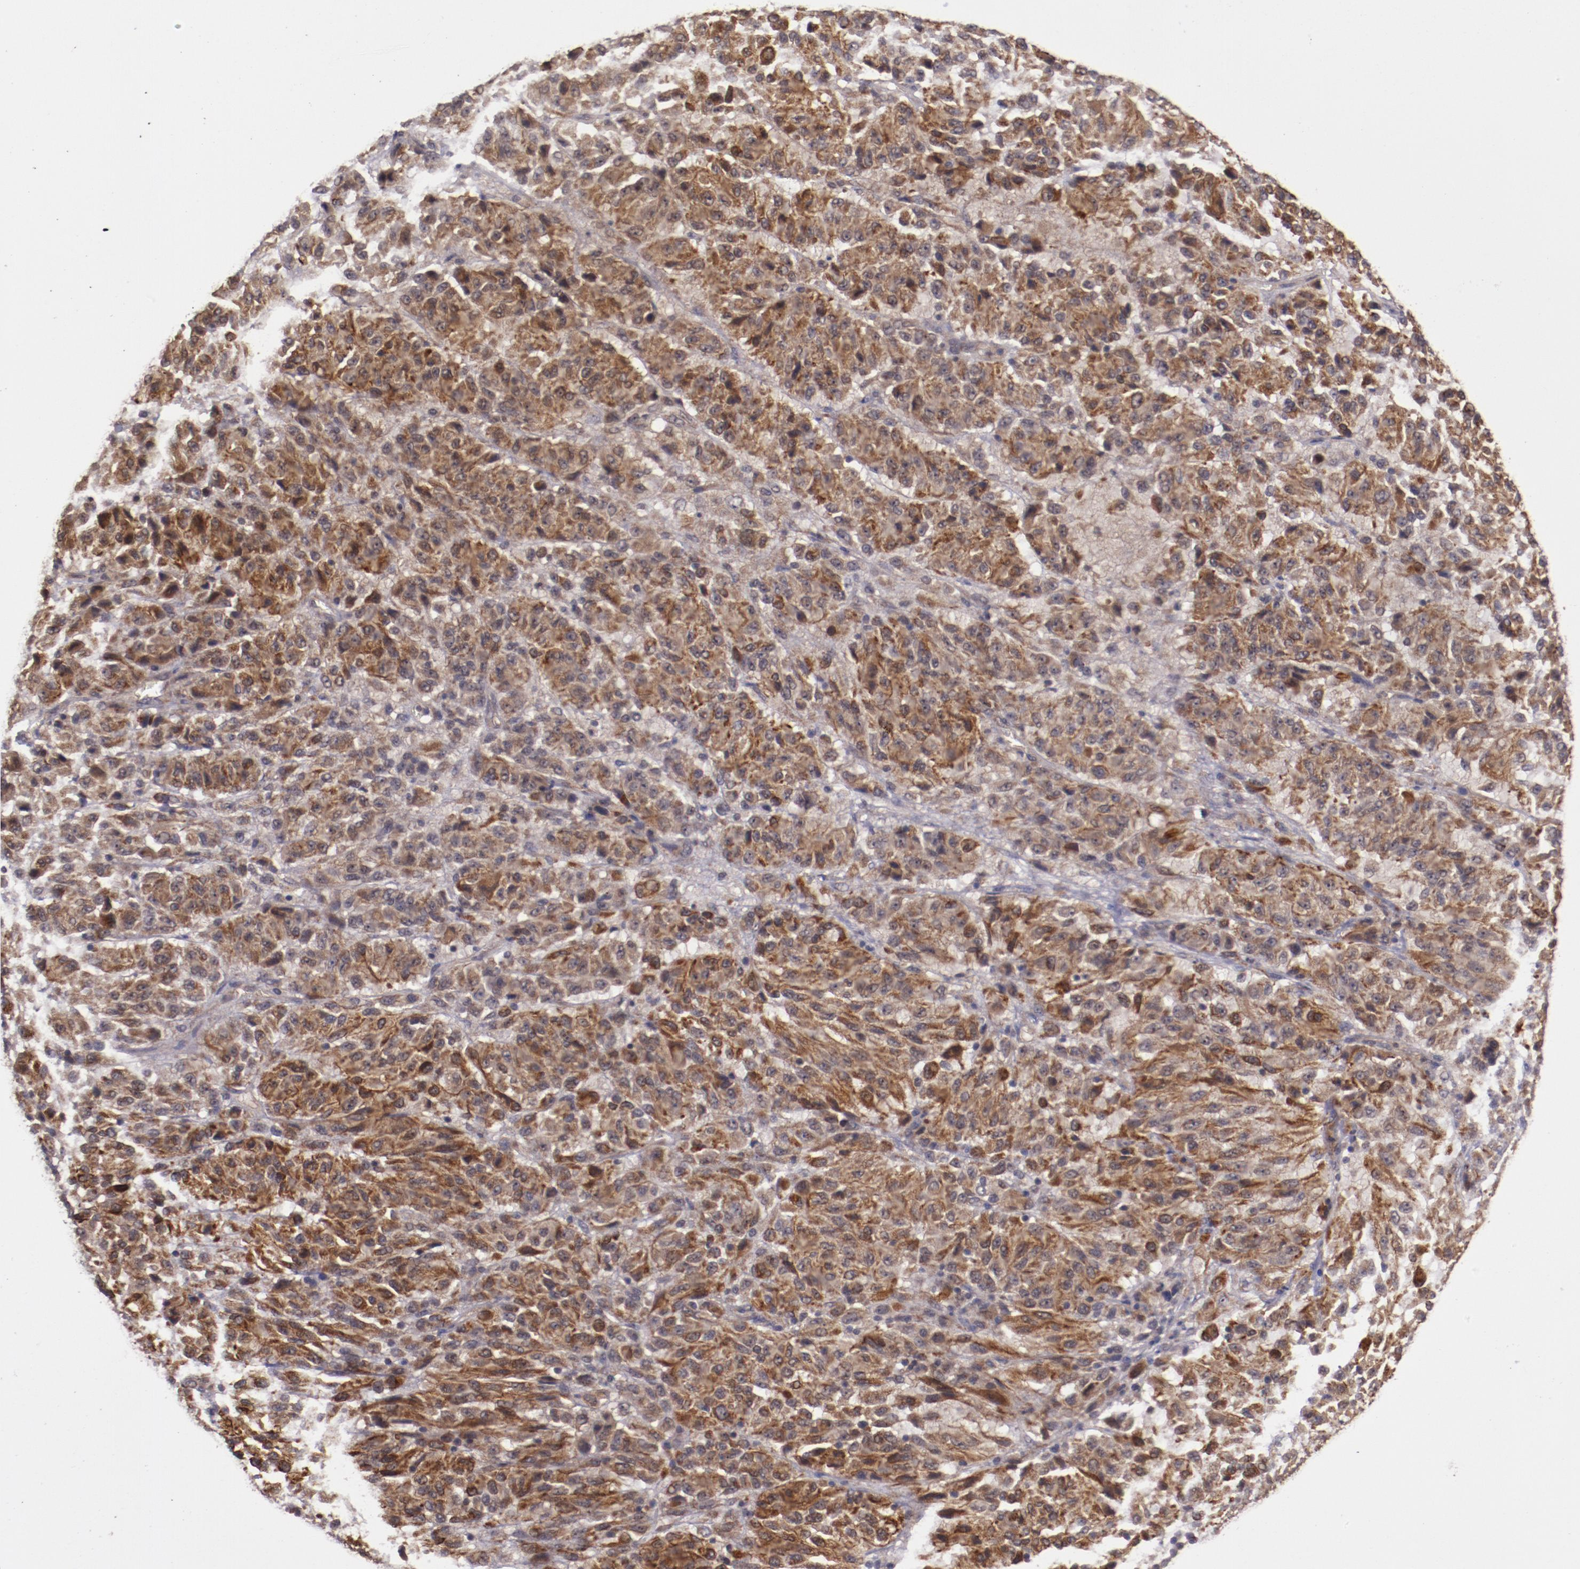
{"staining": {"intensity": "moderate", "quantity": ">75%", "location": "cytoplasmic/membranous"}, "tissue": "melanoma", "cell_type": "Tumor cells", "image_type": "cancer", "snomed": [{"axis": "morphology", "description": "Malignant melanoma, Metastatic site"}, {"axis": "topography", "description": "Lung"}], "caption": "A high-resolution image shows immunohistochemistry (IHC) staining of malignant melanoma (metastatic site), which shows moderate cytoplasmic/membranous positivity in about >75% of tumor cells.", "gene": "FTSJ1", "patient": {"sex": "male", "age": 64}}